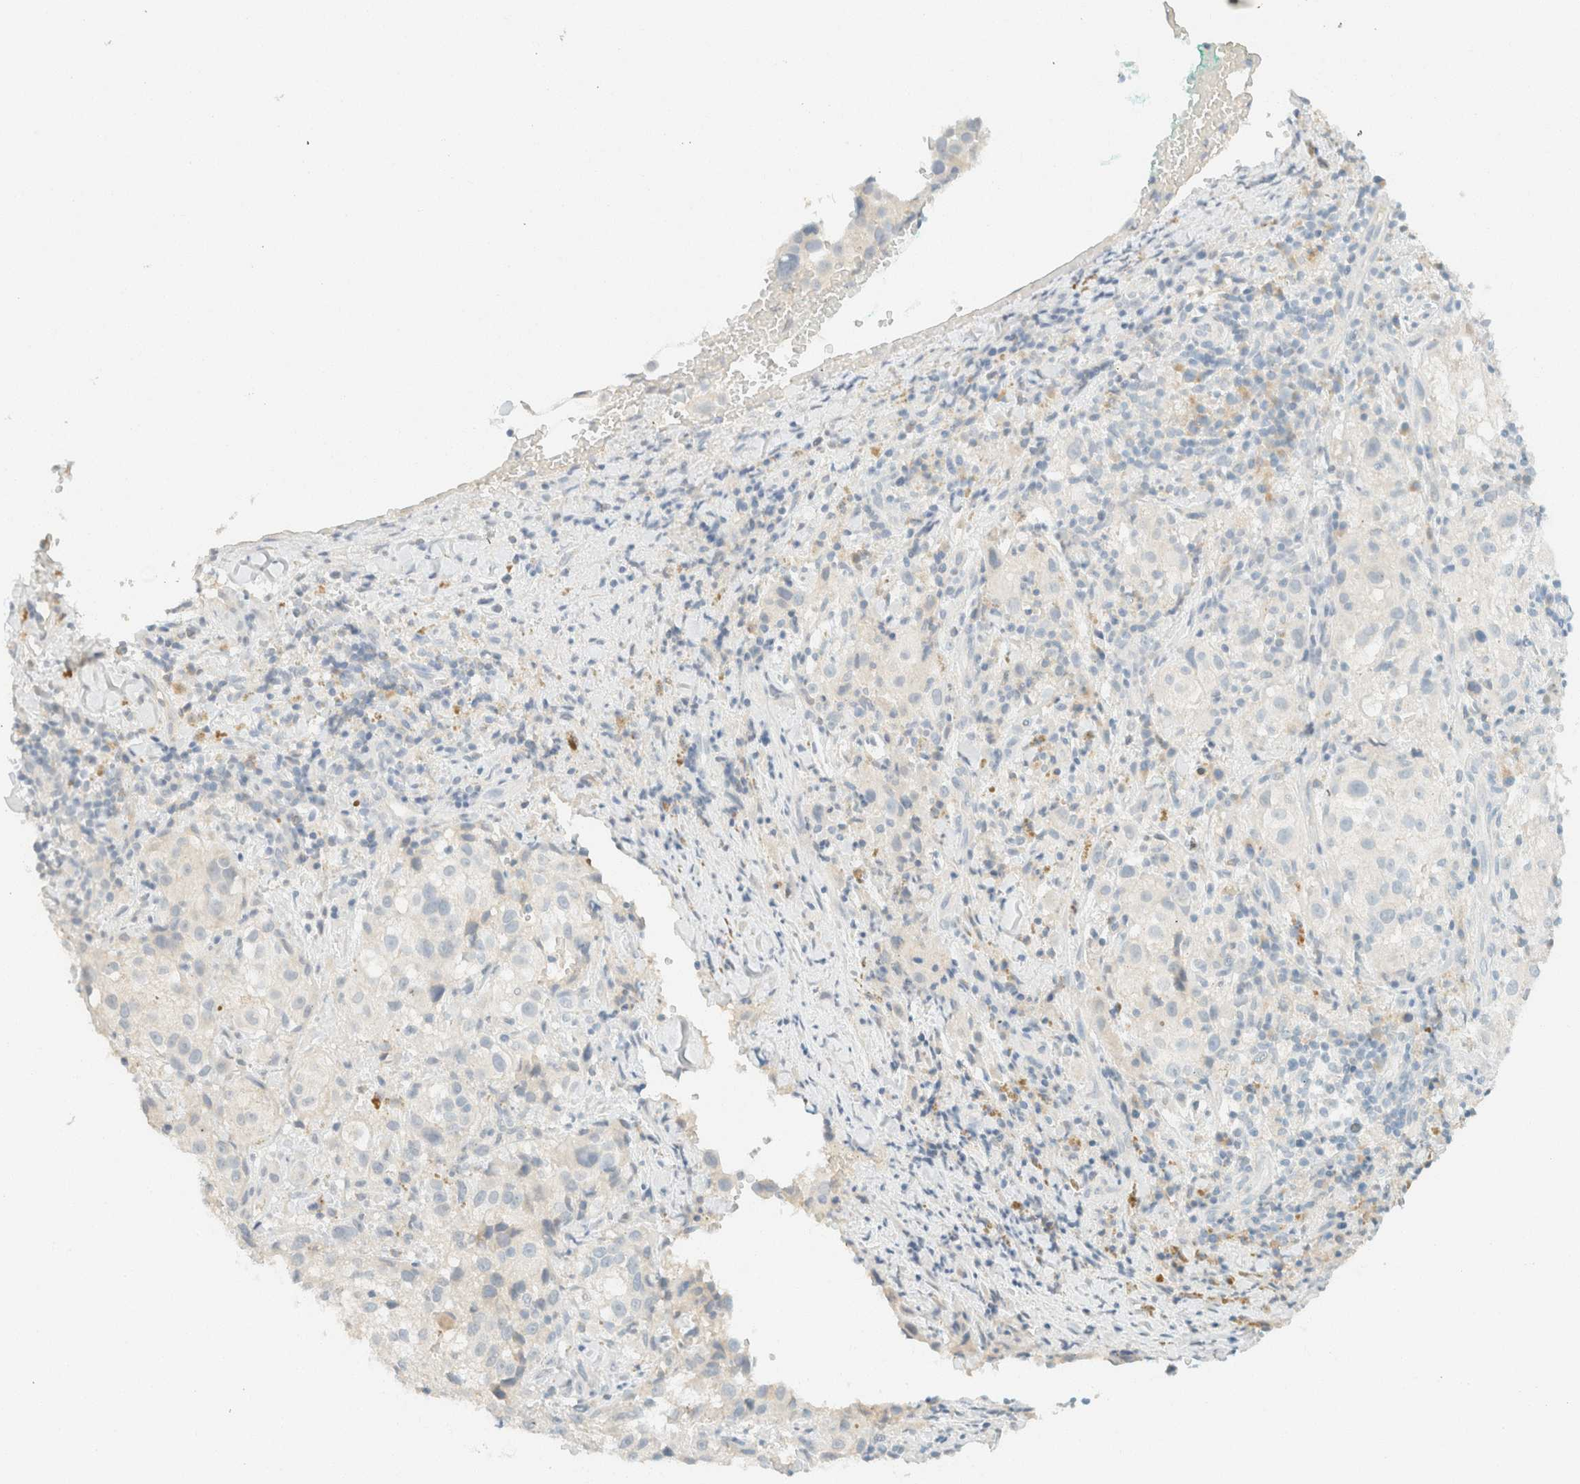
{"staining": {"intensity": "negative", "quantity": "none", "location": "none"}, "tissue": "melanoma", "cell_type": "Tumor cells", "image_type": "cancer", "snomed": [{"axis": "morphology", "description": "Necrosis, NOS"}, {"axis": "morphology", "description": "Malignant melanoma, NOS"}, {"axis": "topography", "description": "Skin"}], "caption": "IHC photomicrograph of malignant melanoma stained for a protein (brown), which displays no staining in tumor cells. (Brightfield microscopy of DAB immunohistochemistry at high magnification).", "gene": "GPA33", "patient": {"sex": "female", "age": 87}}